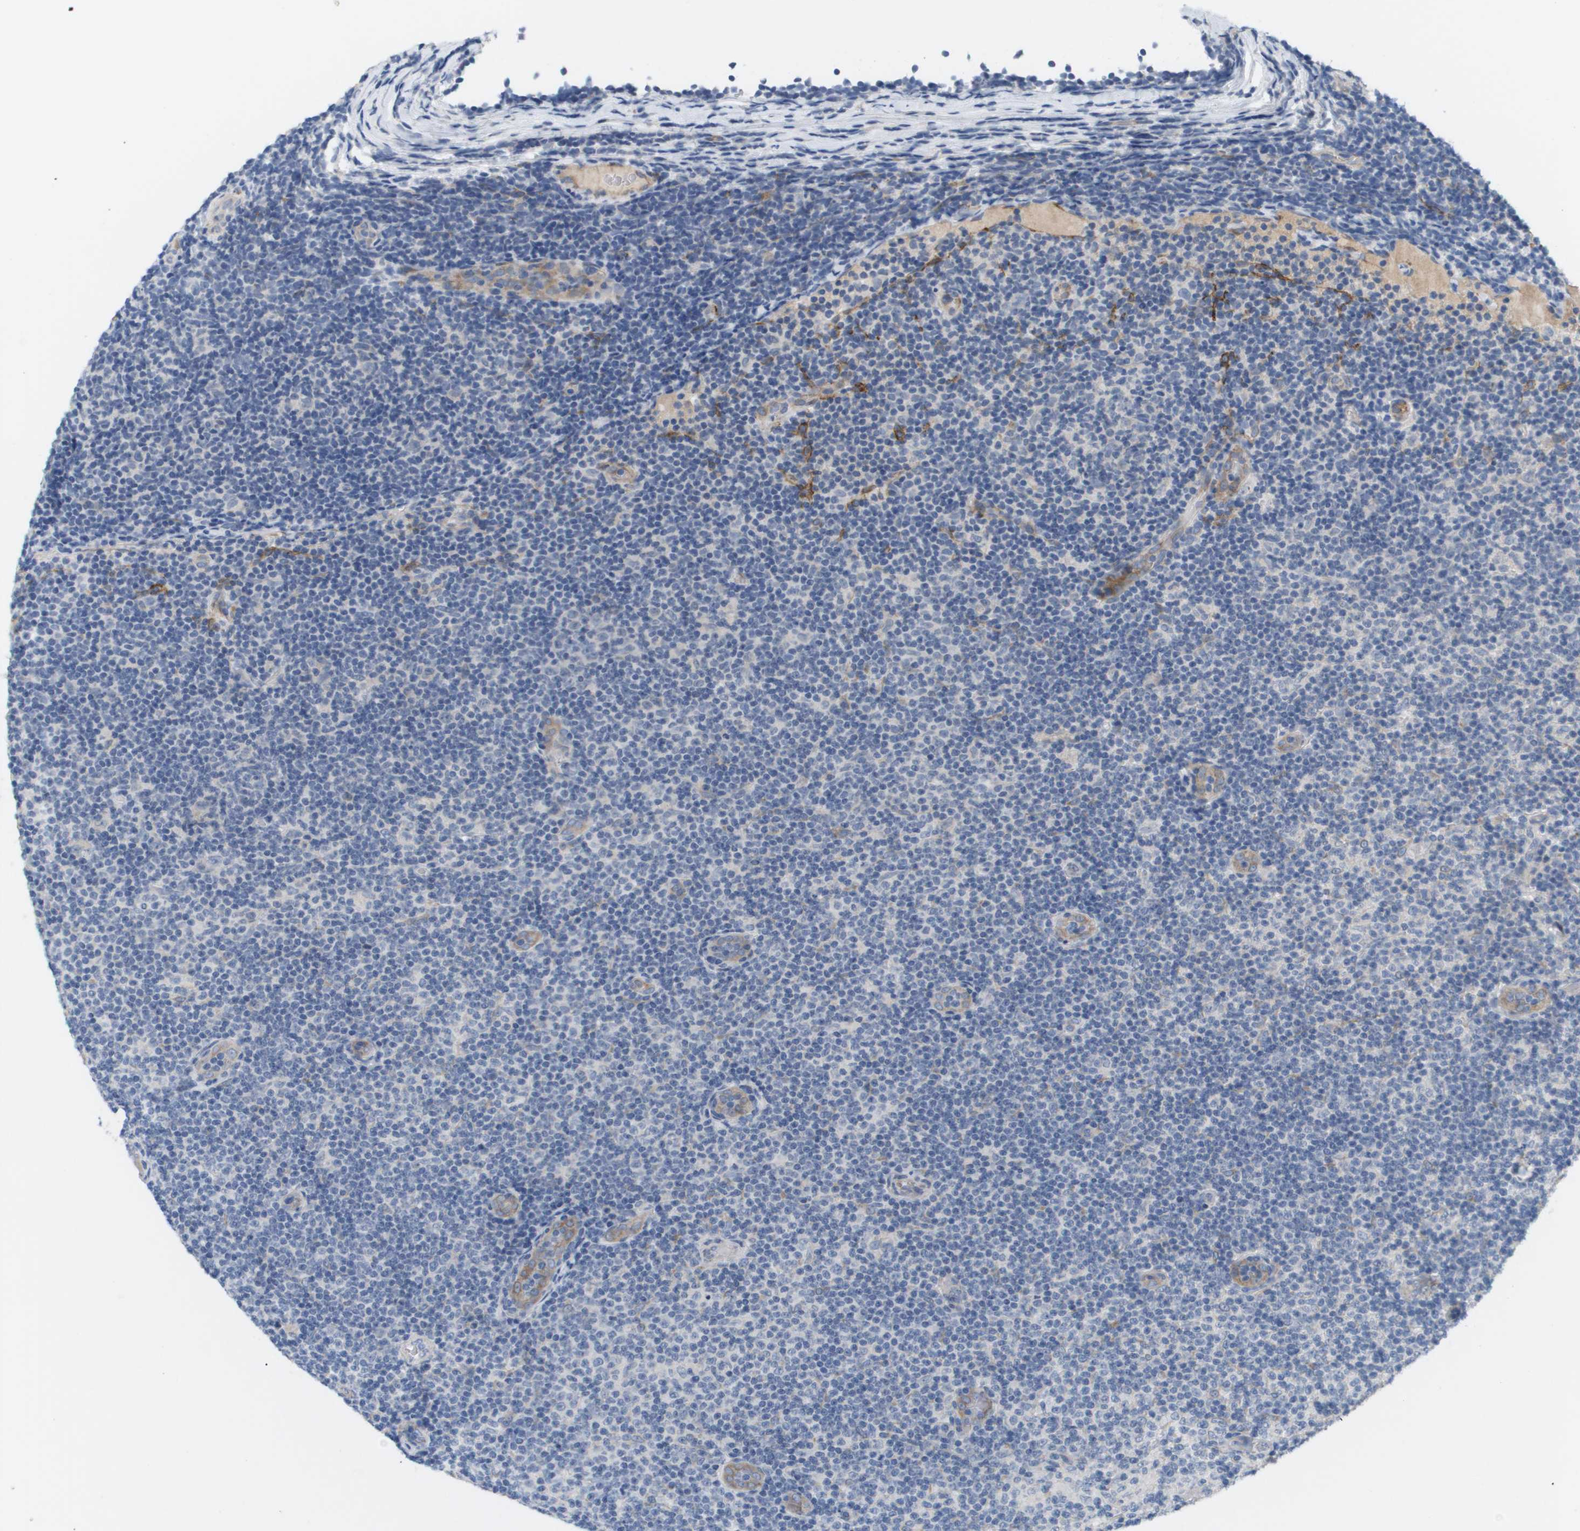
{"staining": {"intensity": "negative", "quantity": "none", "location": "none"}, "tissue": "lymphoma", "cell_type": "Tumor cells", "image_type": "cancer", "snomed": [{"axis": "morphology", "description": "Malignant lymphoma, non-Hodgkin's type, Low grade"}, {"axis": "topography", "description": "Lymph node"}], "caption": "DAB immunohistochemical staining of lymphoma shows no significant expression in tumor cells.", "gene": "ANGPT2", "patient": {"sex": "male", "age": 83}}